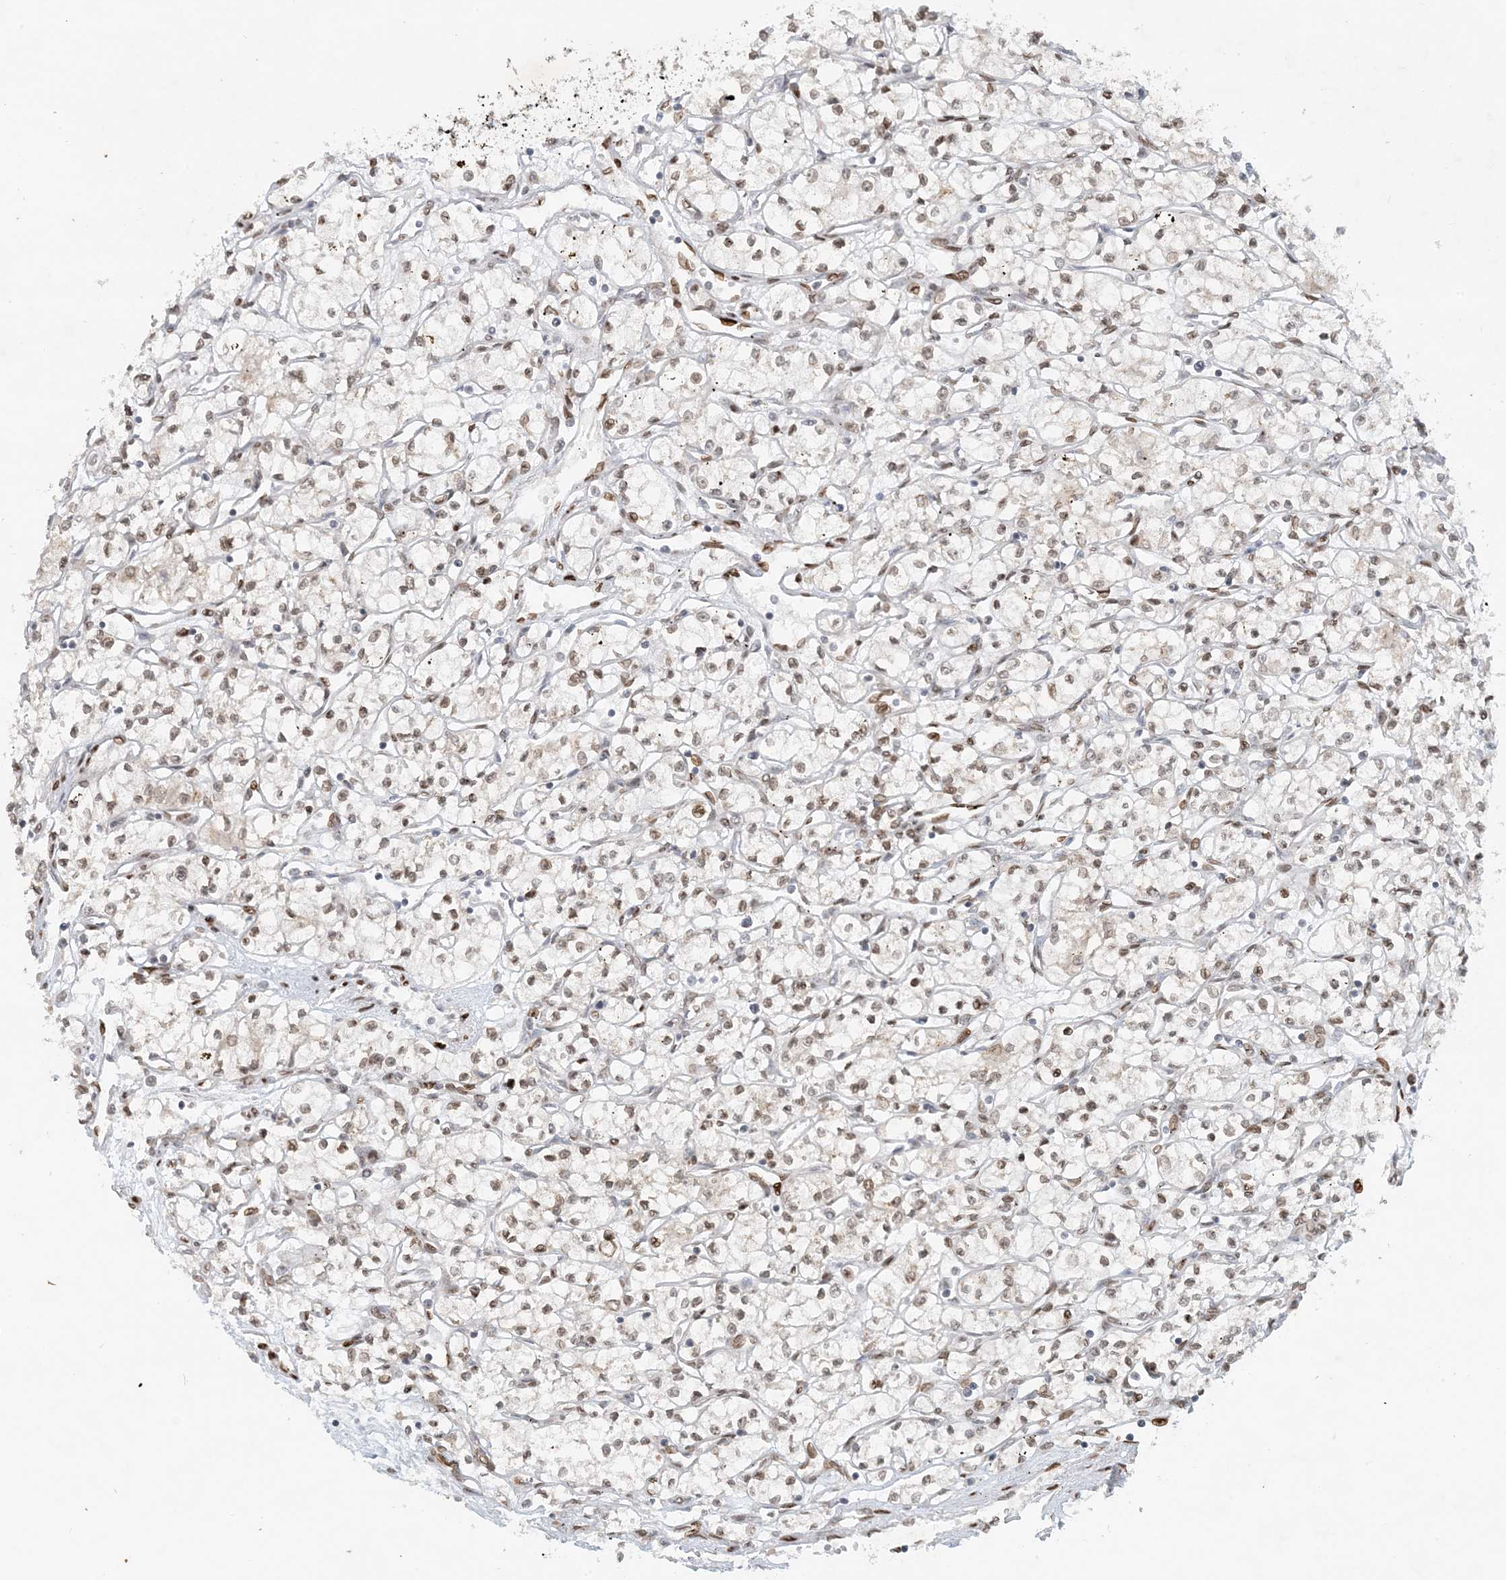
{"staining": {"intensity": "negative", "quantity": "none", "location": "none"}, "tissue": "renal cancer", "cell_type": "Tumor cells", "image_type": "cancer", "snomed": [{"axis": "morphology", "description": "Adenocarcinoma, NOS"}, {"axis": "topography", "description": "Kidney"}], "caption": "Renal cancer (adenocarcinoma) stained for a protein using immunohistochemistry (IHC) demonstrates no staining tumor cells.", "gene": "SLC35A2", "patient": {"sex": "male", "age": 59}}